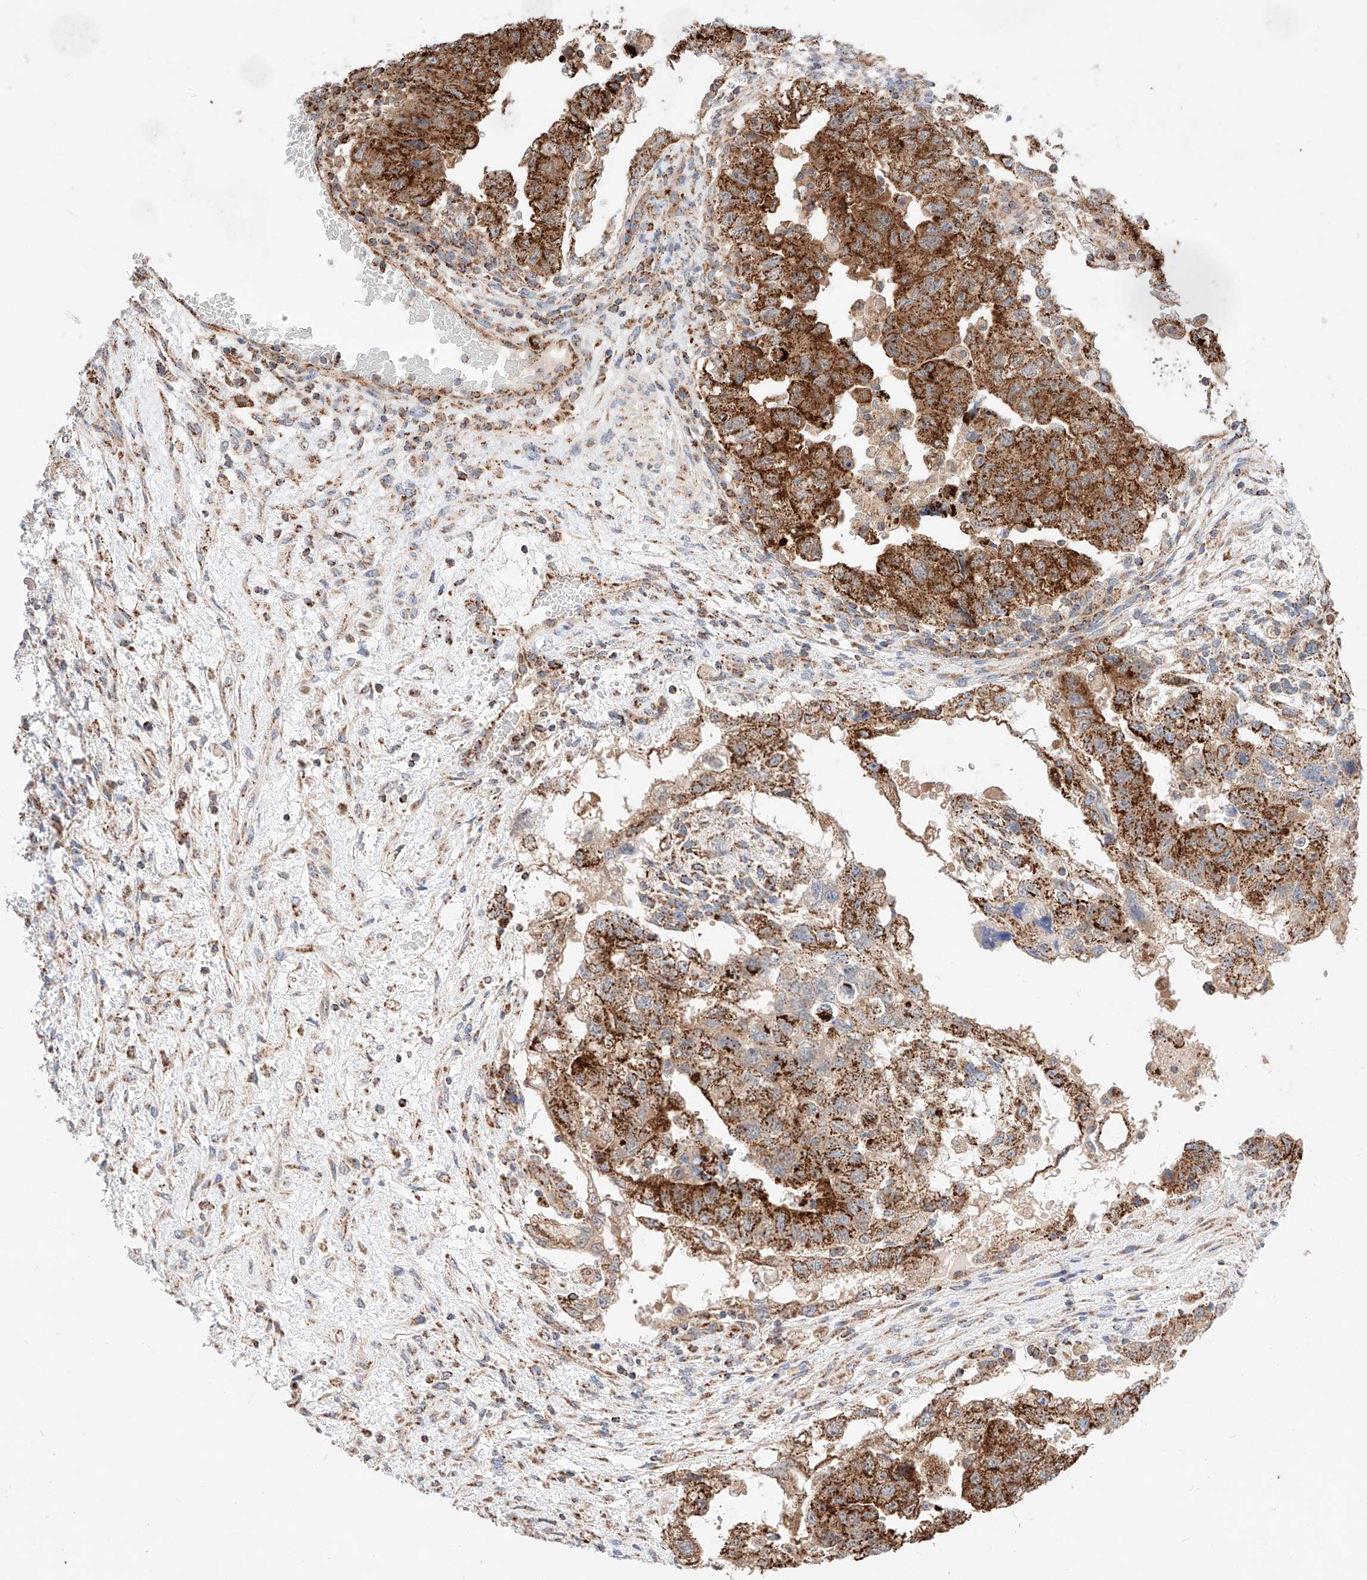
{"staining": {"intensity": "strong", "quantity": ">75%", "location": "cytoplasmic/membranous"}, "tissue": "testis cancer", "cell_type": "Tumor cells", "image_type": "cancer", "snomed": [{"axis": "morphology", "description": "Carcinoma, Embryonal, NOS"}, {"axis": "topography", "description": "Testis"}], "caption": "Immunohistochemical staining of embryonal carcinoma (testis) exhibits high levels of strong cytoplasmic/membranous staining in approximately >75% of tumor cells. The staining is performed using DAB (3,3'-diaminobenzidine) brown chromogen to label protein expression. The nuclei are counter-stained blue using hematoxylin.", "gene": "KTI12", "patient": {"sex": "male", "age": 36}}